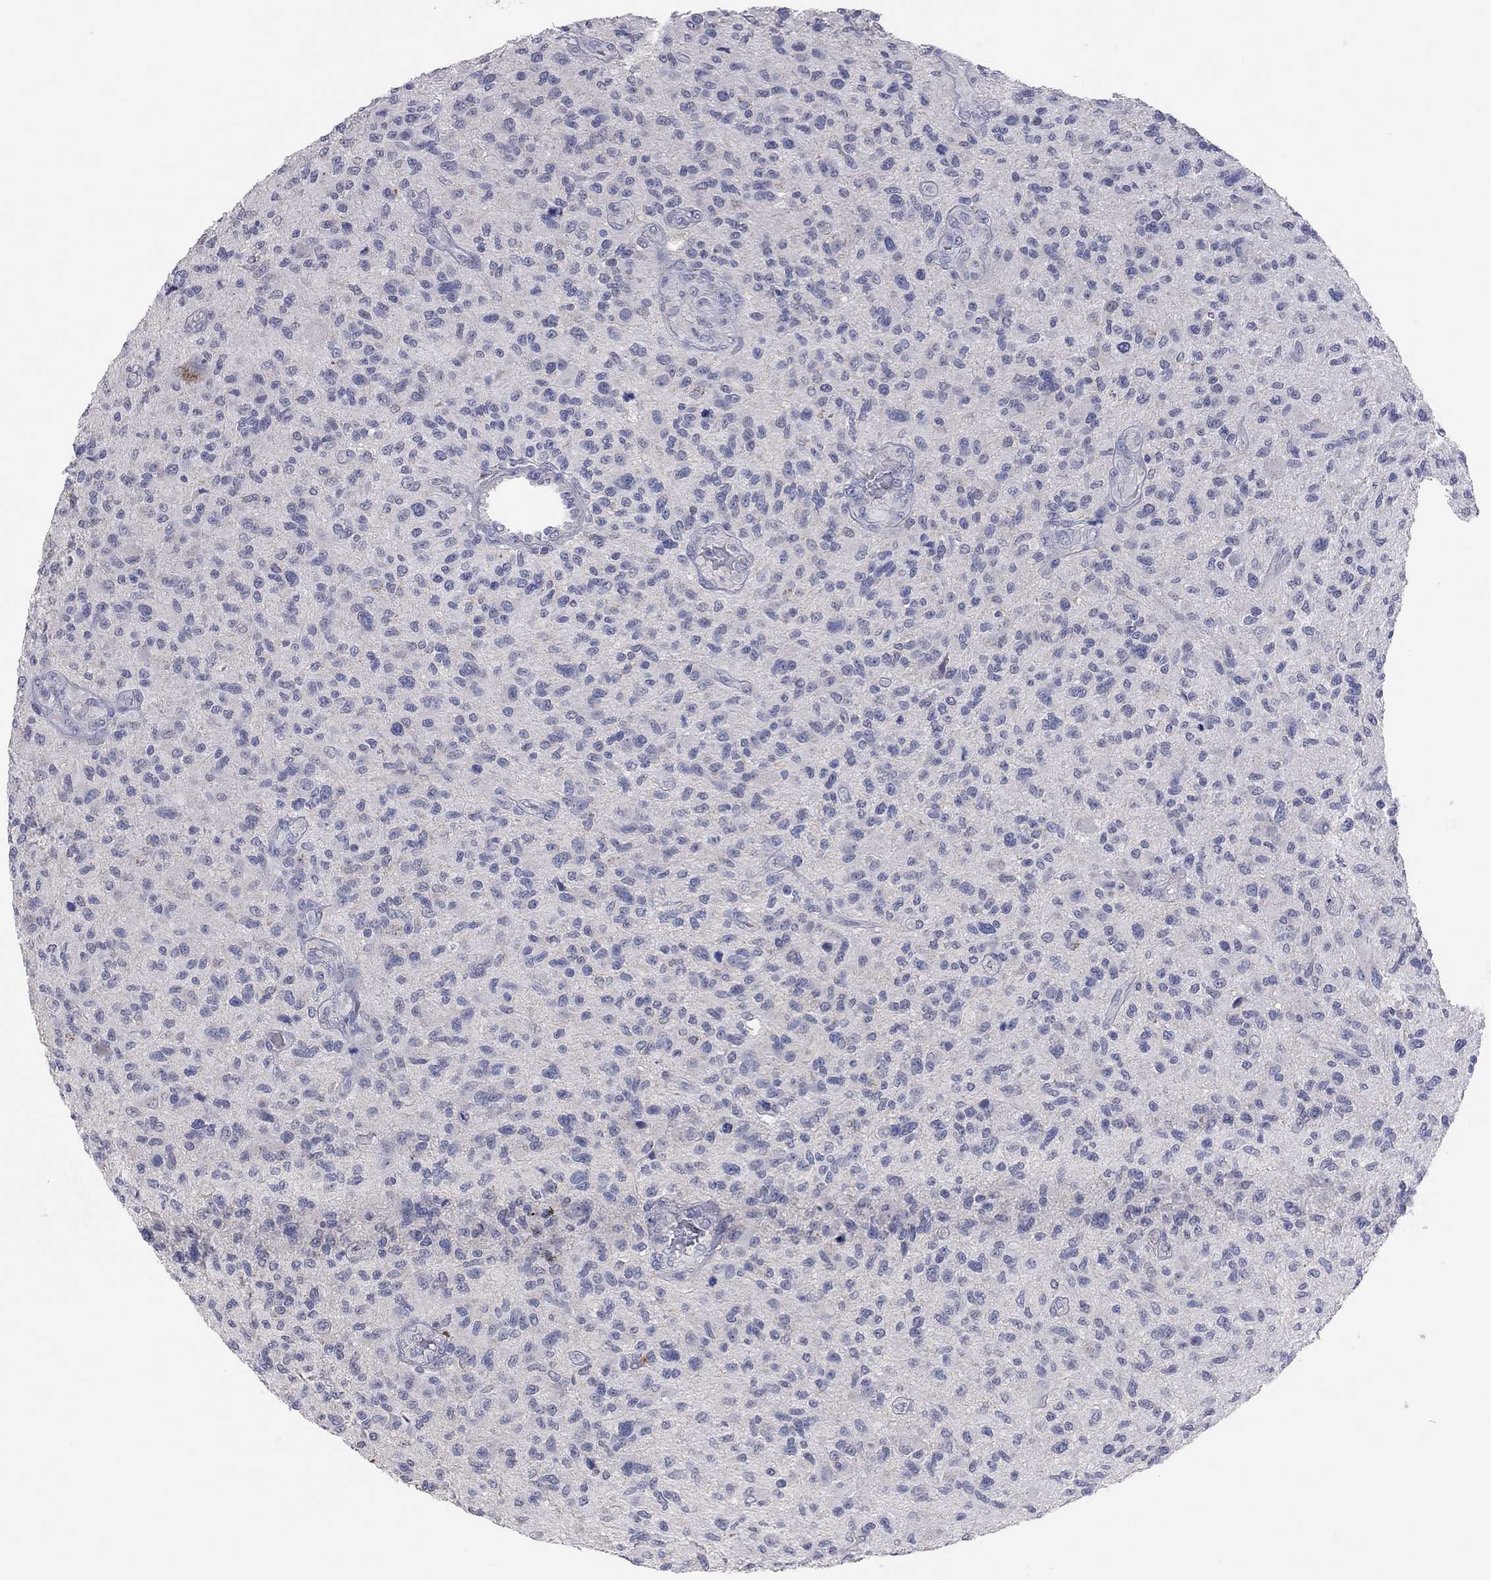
{"staining": {"intensity": "negative", "quantity": "none", "location": "none"}, "tissue": "glioma", "cell_type": "Tumor cells", "image_type": "cancer", "snomed": [{"axis": "morphology", "description": "Glioma, malignant, High grade"}, {"axis": "topography", "description": "Brain"}], "caption": "Immunohistochemistry photomicrograph of neoplastic tissue: glioma stained with DAB demonstrates no significant protein positivity in tumor cells. Brightfield microscopy of immunohistochemistry (IHC) stained with DAB (brown) and hematoxylin (blue), captured at high magnification.", "gene": "MMP13", "patient": {"sex": "male", "age": 47}}